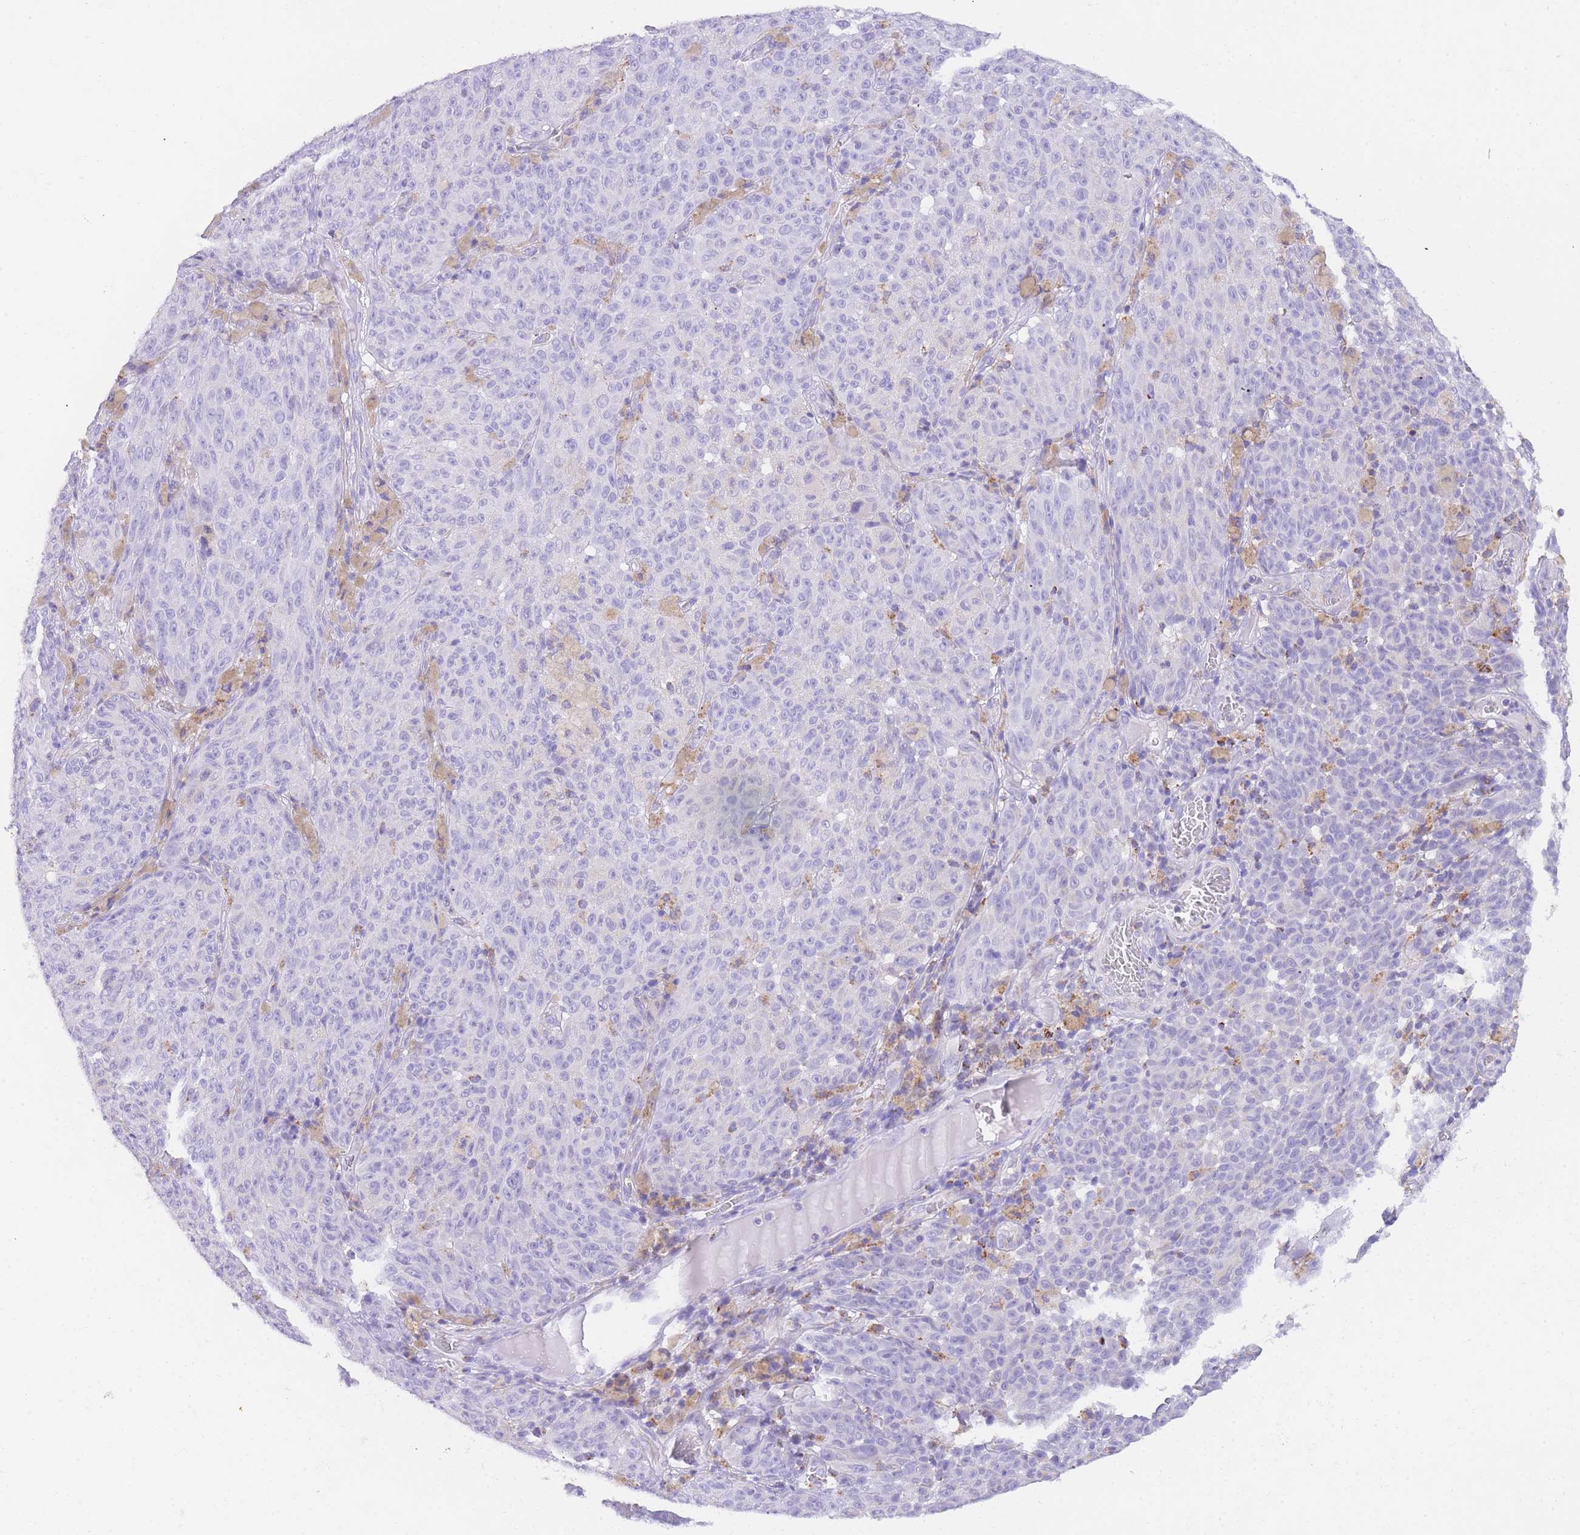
{"staining": {"intensity": "negative", "quantity": "none", "location": "none"}, "tissue": "melanoma", "cell_type": "Tumor cells", "image_type": "cancer", "snomed": [{"axis": "morphology", "description": "Malignant melanoma, NOS"}, {"axis": "topography", "description": "Skin"}], "caption": "Protein analysis of malignant melanoma shows no significant expression in tumor cells.", "gene": "NKD2", "patient": {"sex": "female", "age": 82}}